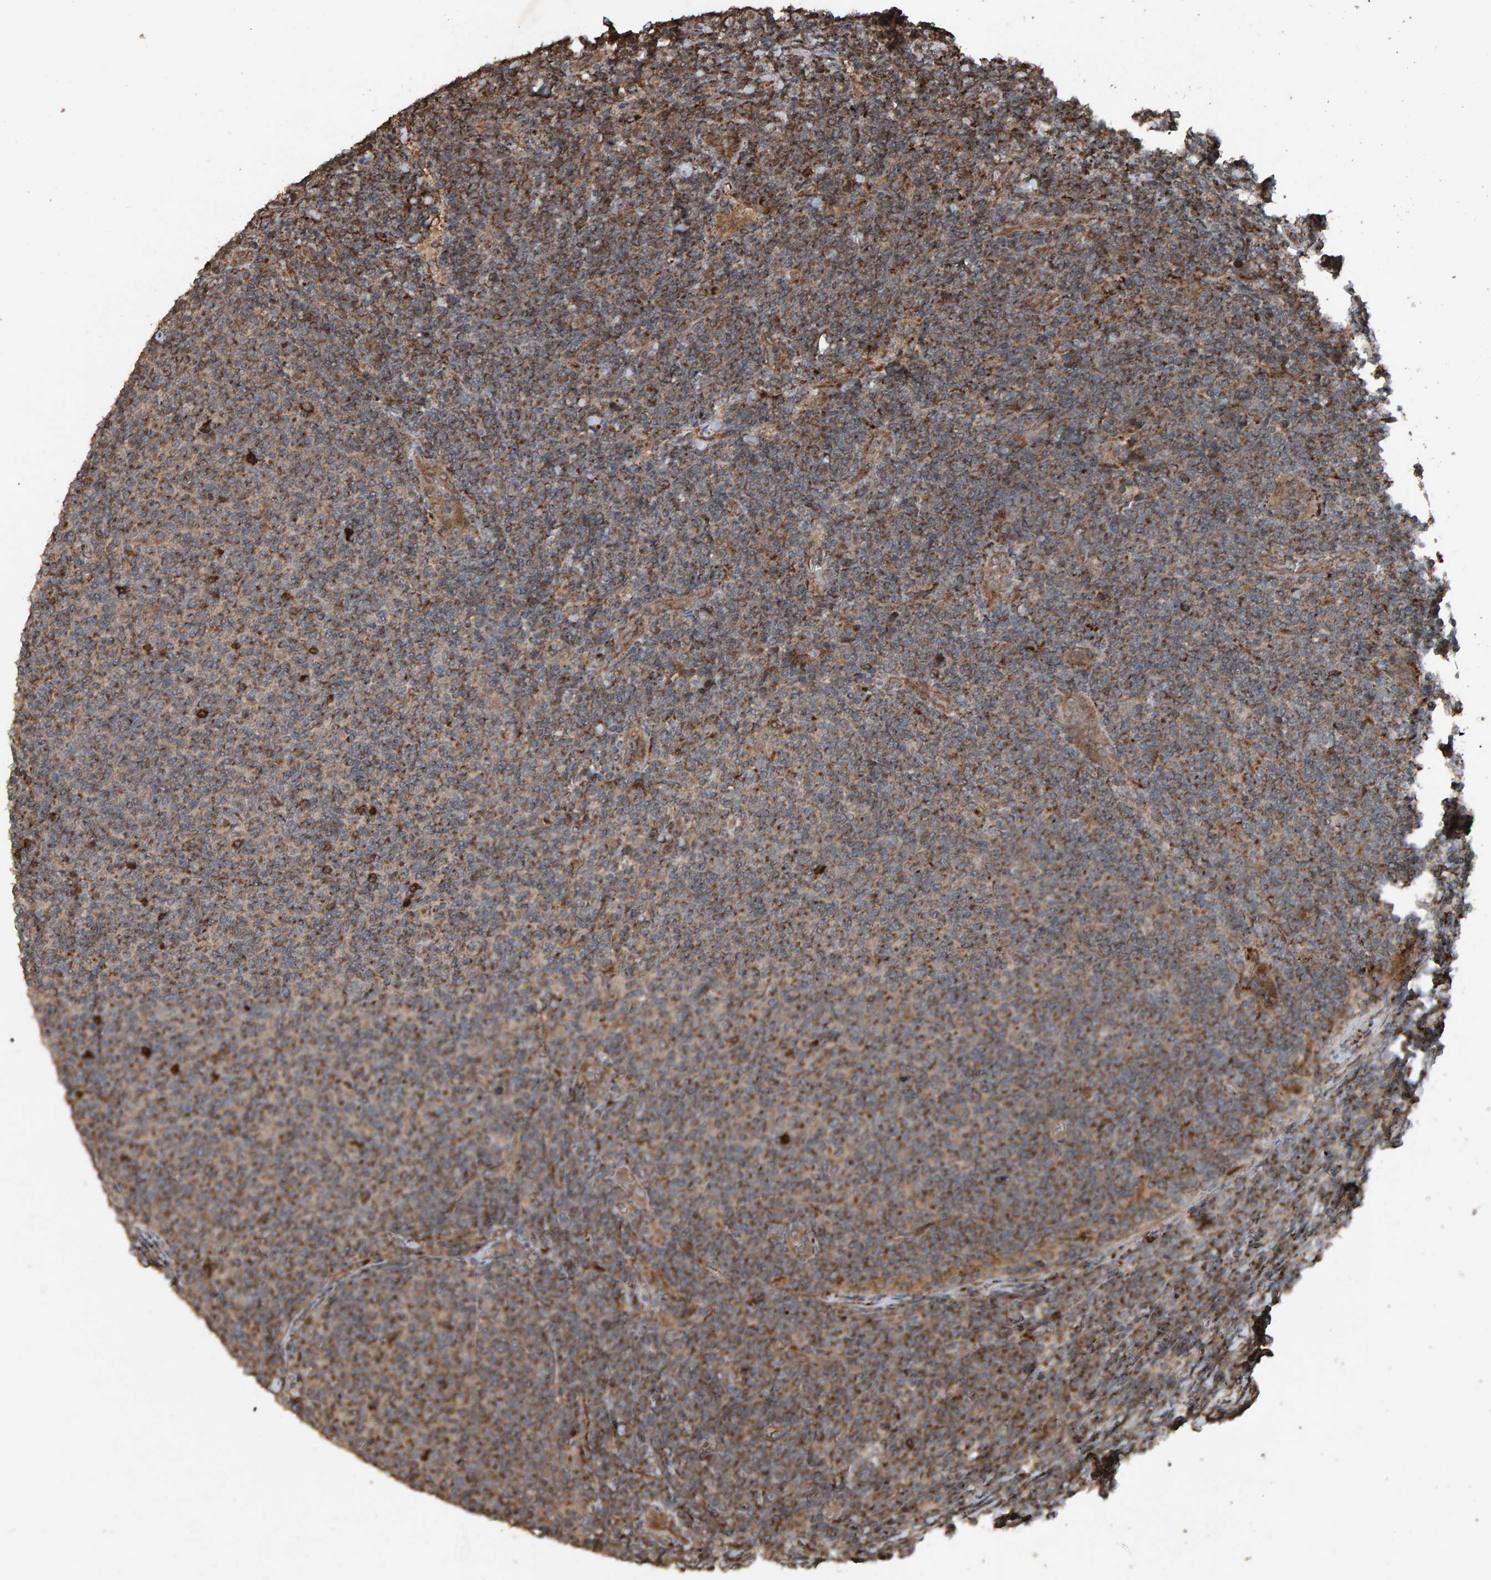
{"staining": {"intensity": "moderate", "quantity": "25%-75%", "location": "cytoplasmic/membranous"}, "tissue": "lymphoma", "cell_type": "Tumor cells", "image_type": "cancer", "snomed": [{"axis": "morphology", "description": "Malignant lymphoma, non-Hodgkin's type, Low grade"}, {"axis": "topography", "description": "Lymph node"}], "caption": "Immunohistochemistry (IHC) staining of lymphoma, which demonstrates medium levels of moderate cytoplasmic/membranous positivity in about 25%-75% of tumor cells indicating moderate cytoplasmic/membranous protein positivity. The staining was performed using DAB (3,3'-diaminobenzidine) (brown) for protein detection and nuclei were counterstained in hematoxylin (blue).", "gene": "DUS1L", "patient": {"sex": "male", "age": 66}}